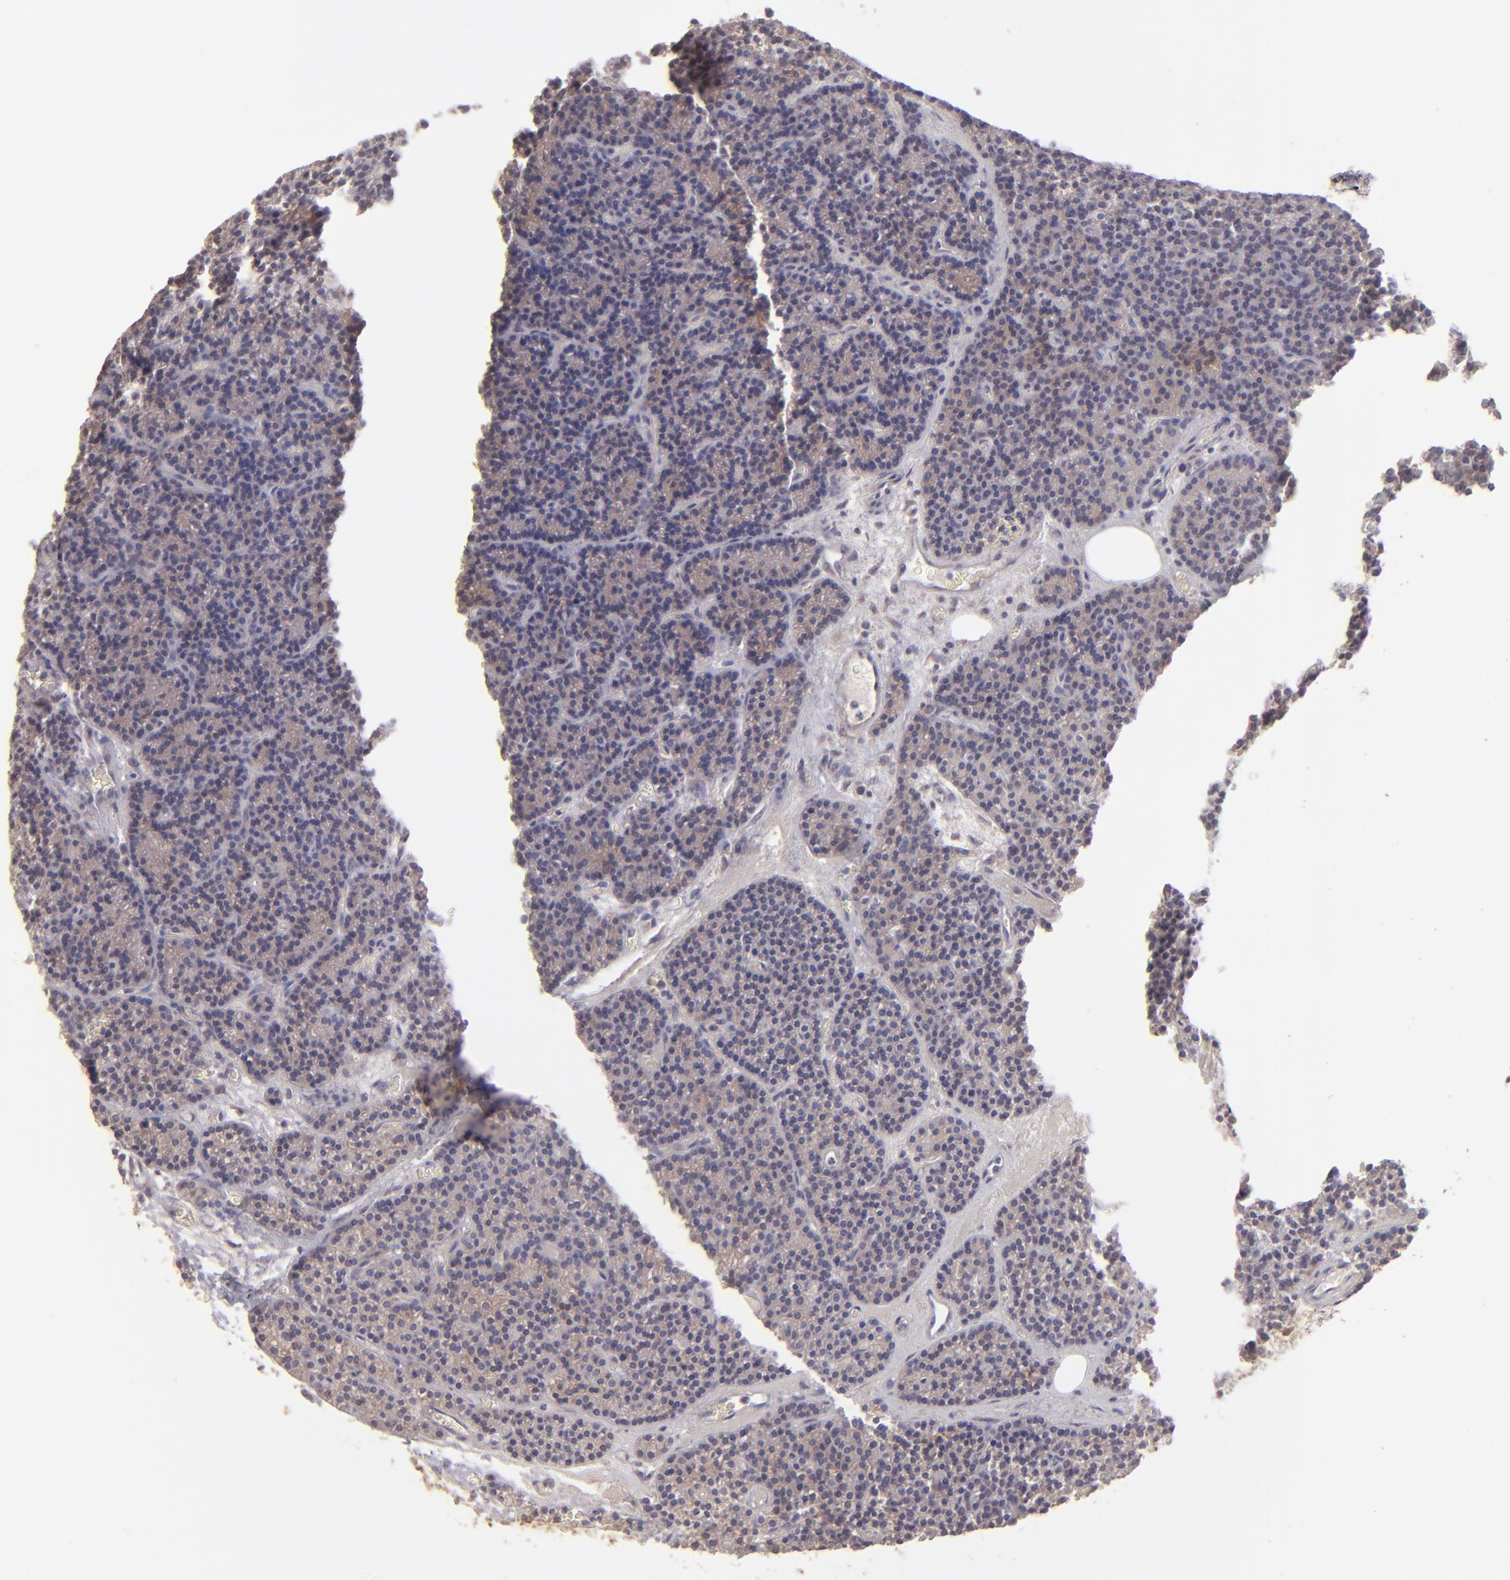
{"staining": {"intensity": "weak", "quantity": ">75%", "location": "cytoplasmic/membranous"}, "tissue": "parathyroid gland", "cell_type": "Glandular cells", "image_type": "normal", "snomed": [{"axis": "morphology", "description": "Normal tissue, NOS"}, {"axis": "topography", "description": "Parathyroid gland"}], "caption": "Benign parathyroid gland was stained to show a protein in brown. There is low levels of weak cytoplasmic/membranous positivity in about >75% of glandular cells.", "gene": "CLDN1", "patient": {"sex": "male", "age": 57}}